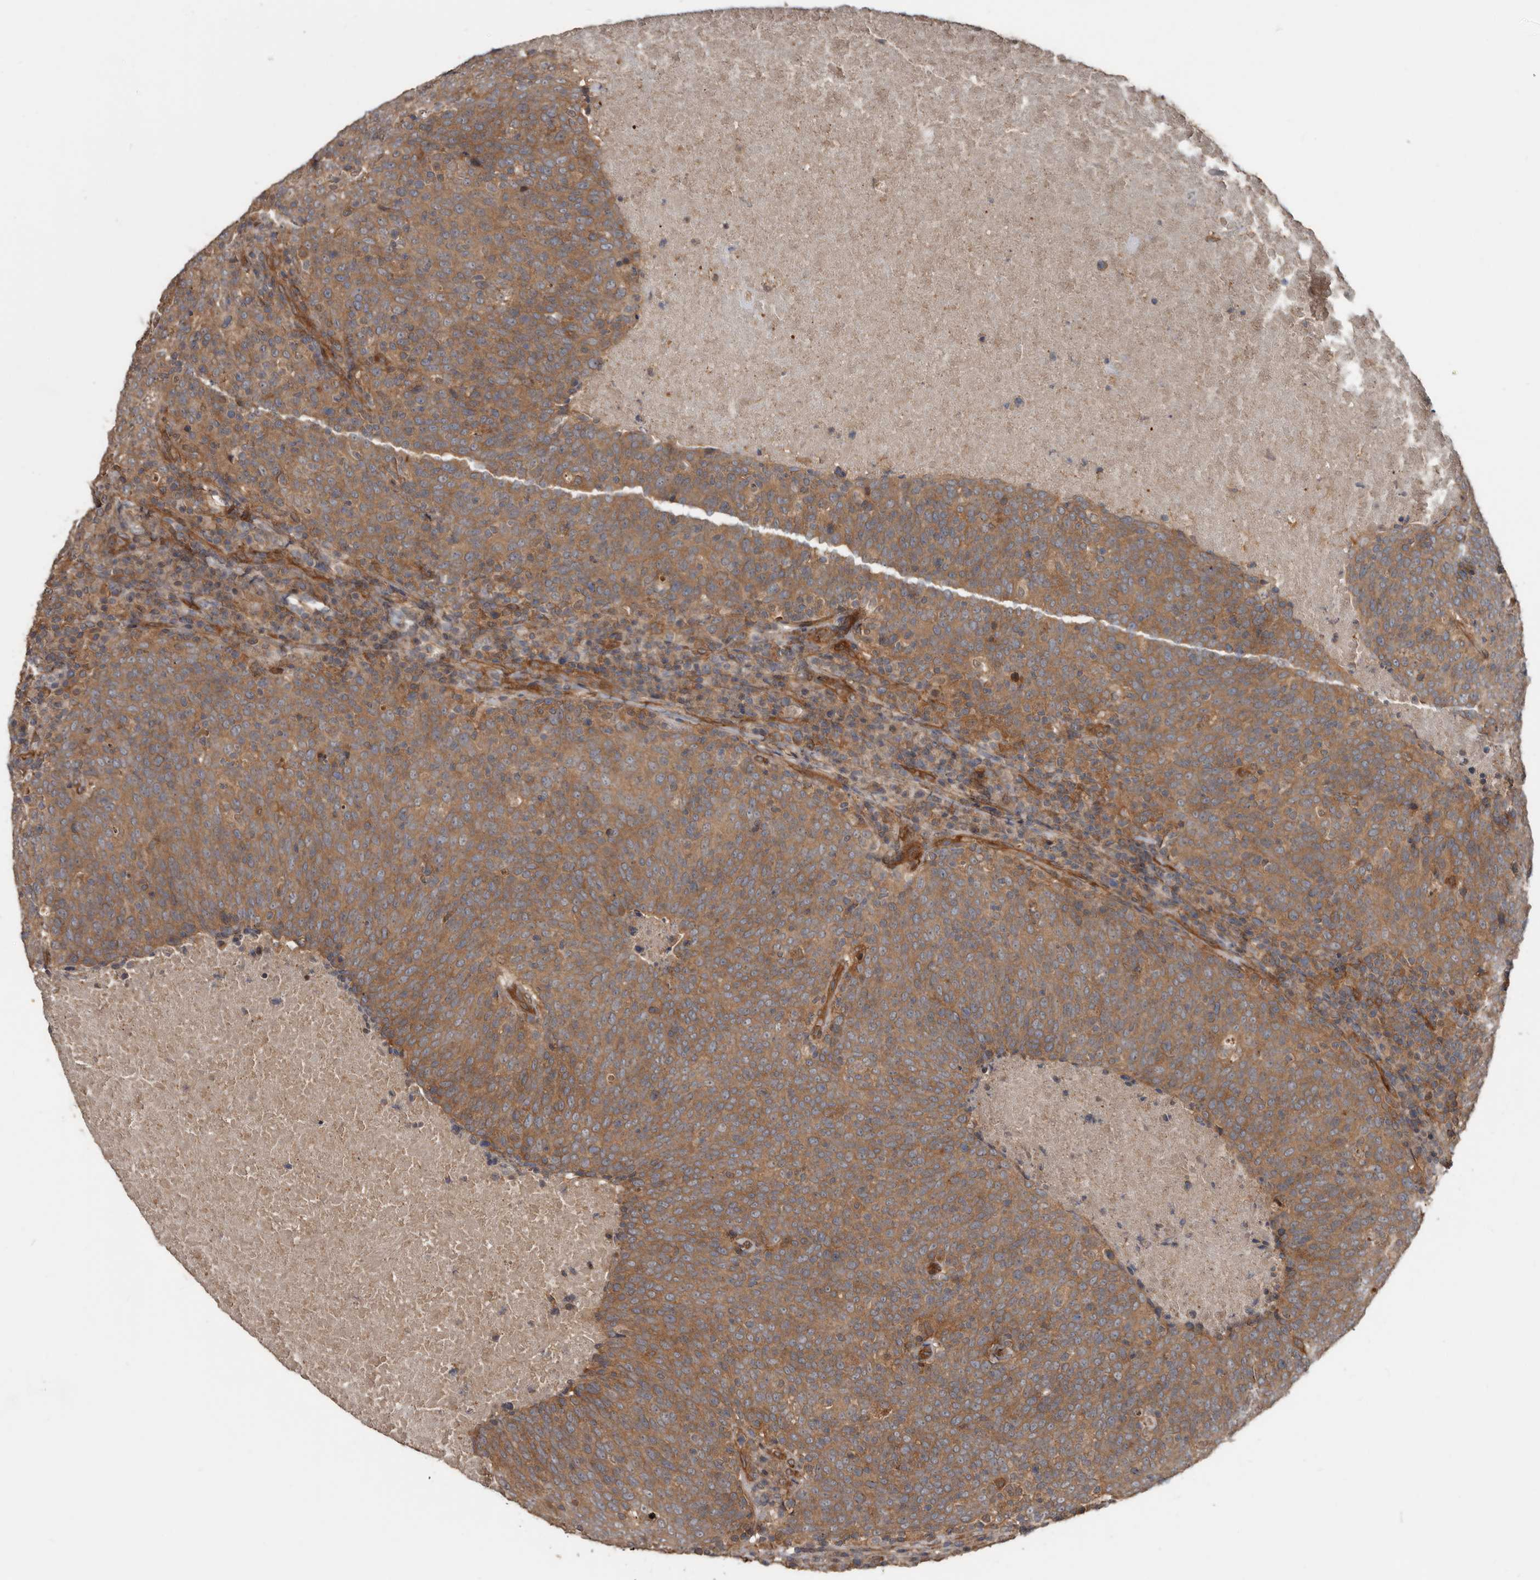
{"staining": {"intensity": "moderate", "quantity": ">75%", "location": "cytoplasmic/membranous"}, "tissue": "head and neck cancer", "cell_type": "Tumor cells", "image_type": "cancer", "snomed": [{"axis": "morphology", "description": "Squamous cell carcinoma, NOS"}, {"axis": "morphology", "description": "Squamous cell carcinoma, metastatic, NOS"}, {"axis": "topography", "description": "Lymph node"}, {"axis": "topography", "description": "Head-Neck"}], "caption": "An image of human head and neck metastatic squamous cell carcinoma stained for a protein demonstrates moderate cytoplasmic/membranous brown staining in tumor cells.", "gene": "EXOC3L1", "patient": {"sex": "male", "age": 62}}